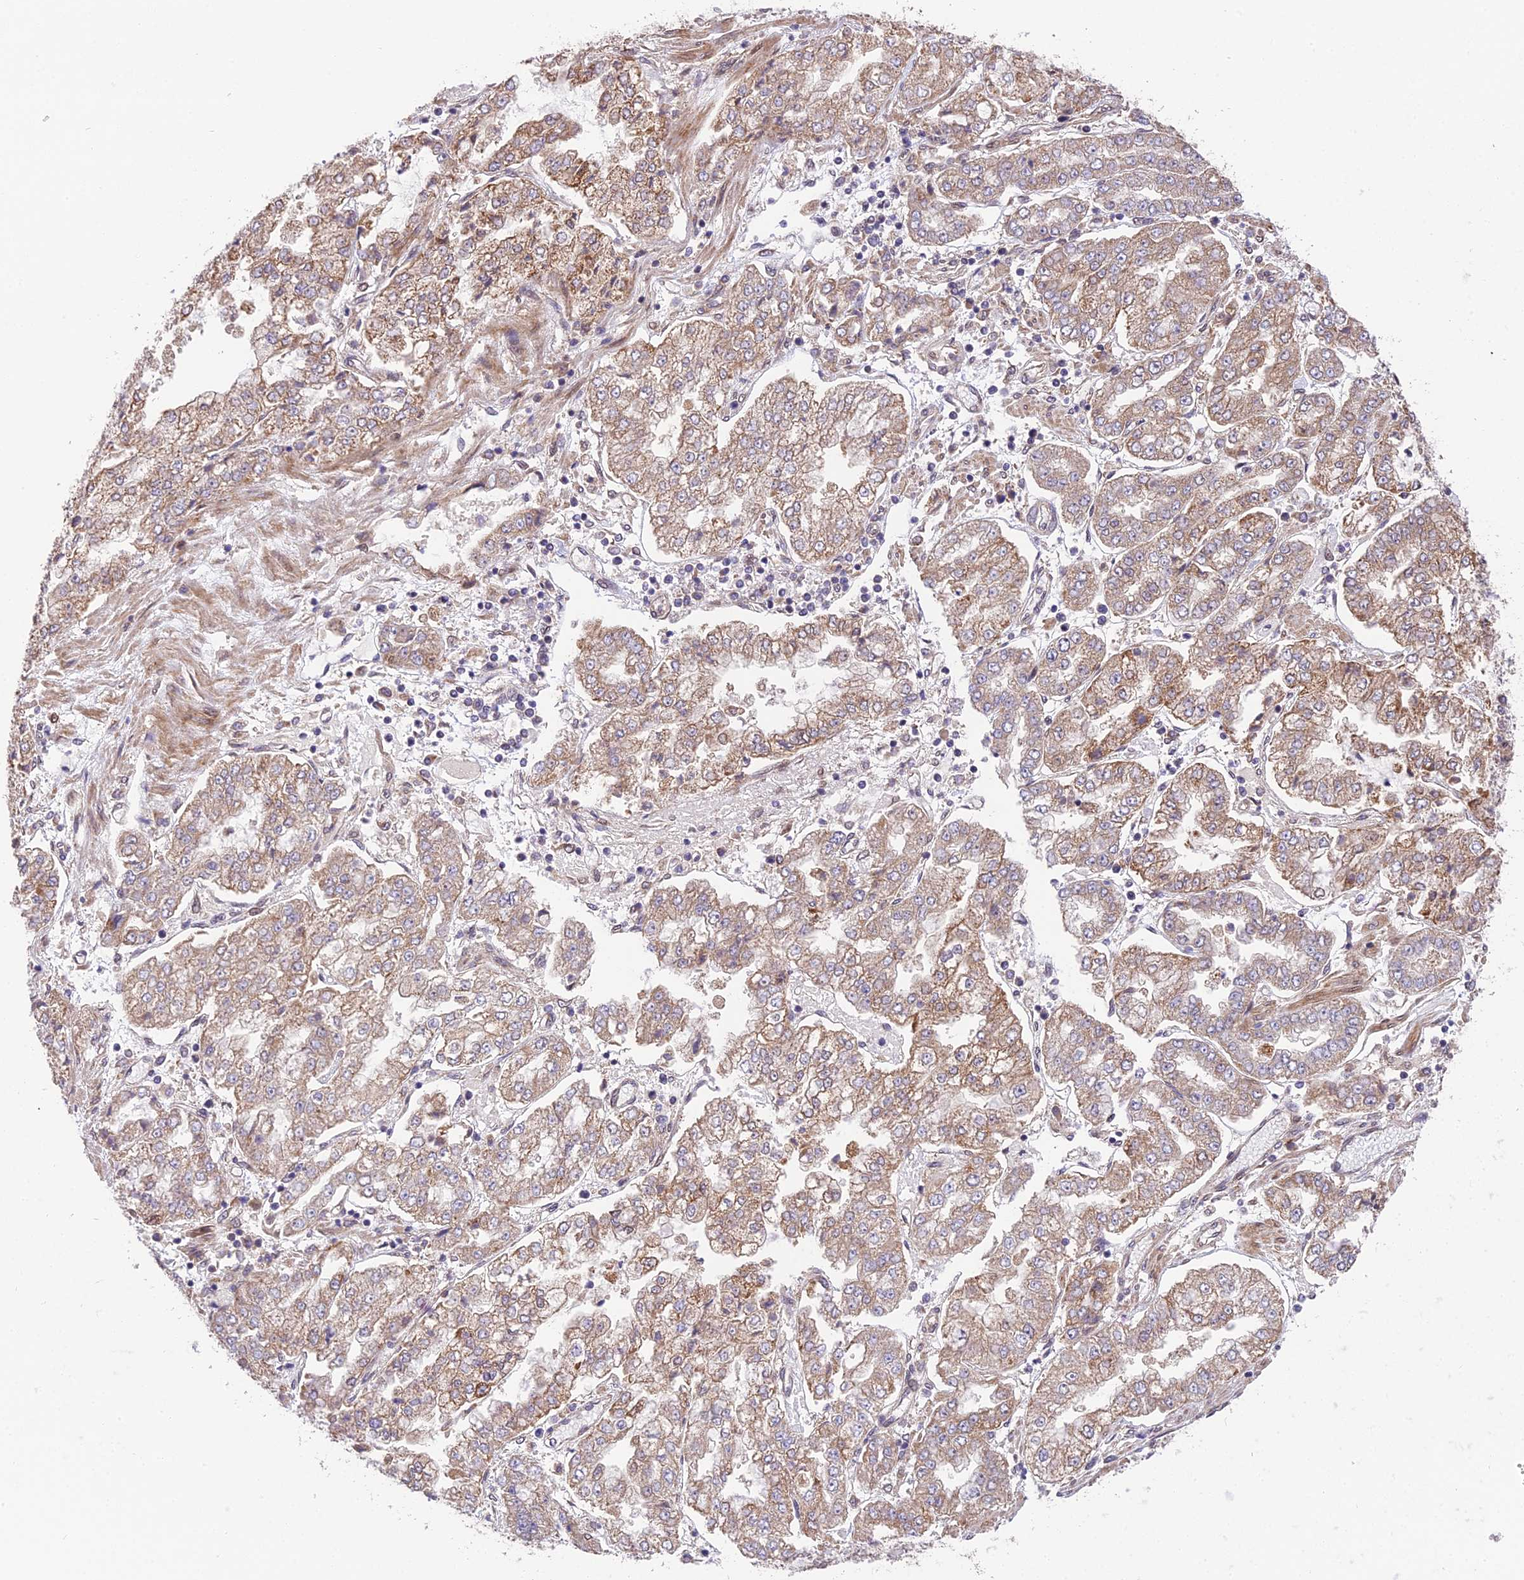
{"staining": {"intensity": "moderate", "quantity": ">75%", "location": "cytoplasmic/membranous"}, "tissue": "stomach cancer", "cell_type": "Tumor cells", "image_type": "cancer", "snomed": [{"axis": "morphology", "description": "Adenocarcinoma, NOS"}, {"axis": "topography", "description": "Stomach"}], "caption": "Immunohistochemistry of human stomach adenocarcinoma demonstrates medium levels of moderate cytoplasmic/membranous expression in approximately >75% of tumor cells.", "gene": "CYP2R1", "patient": {"sex": "male", "age": 76}}